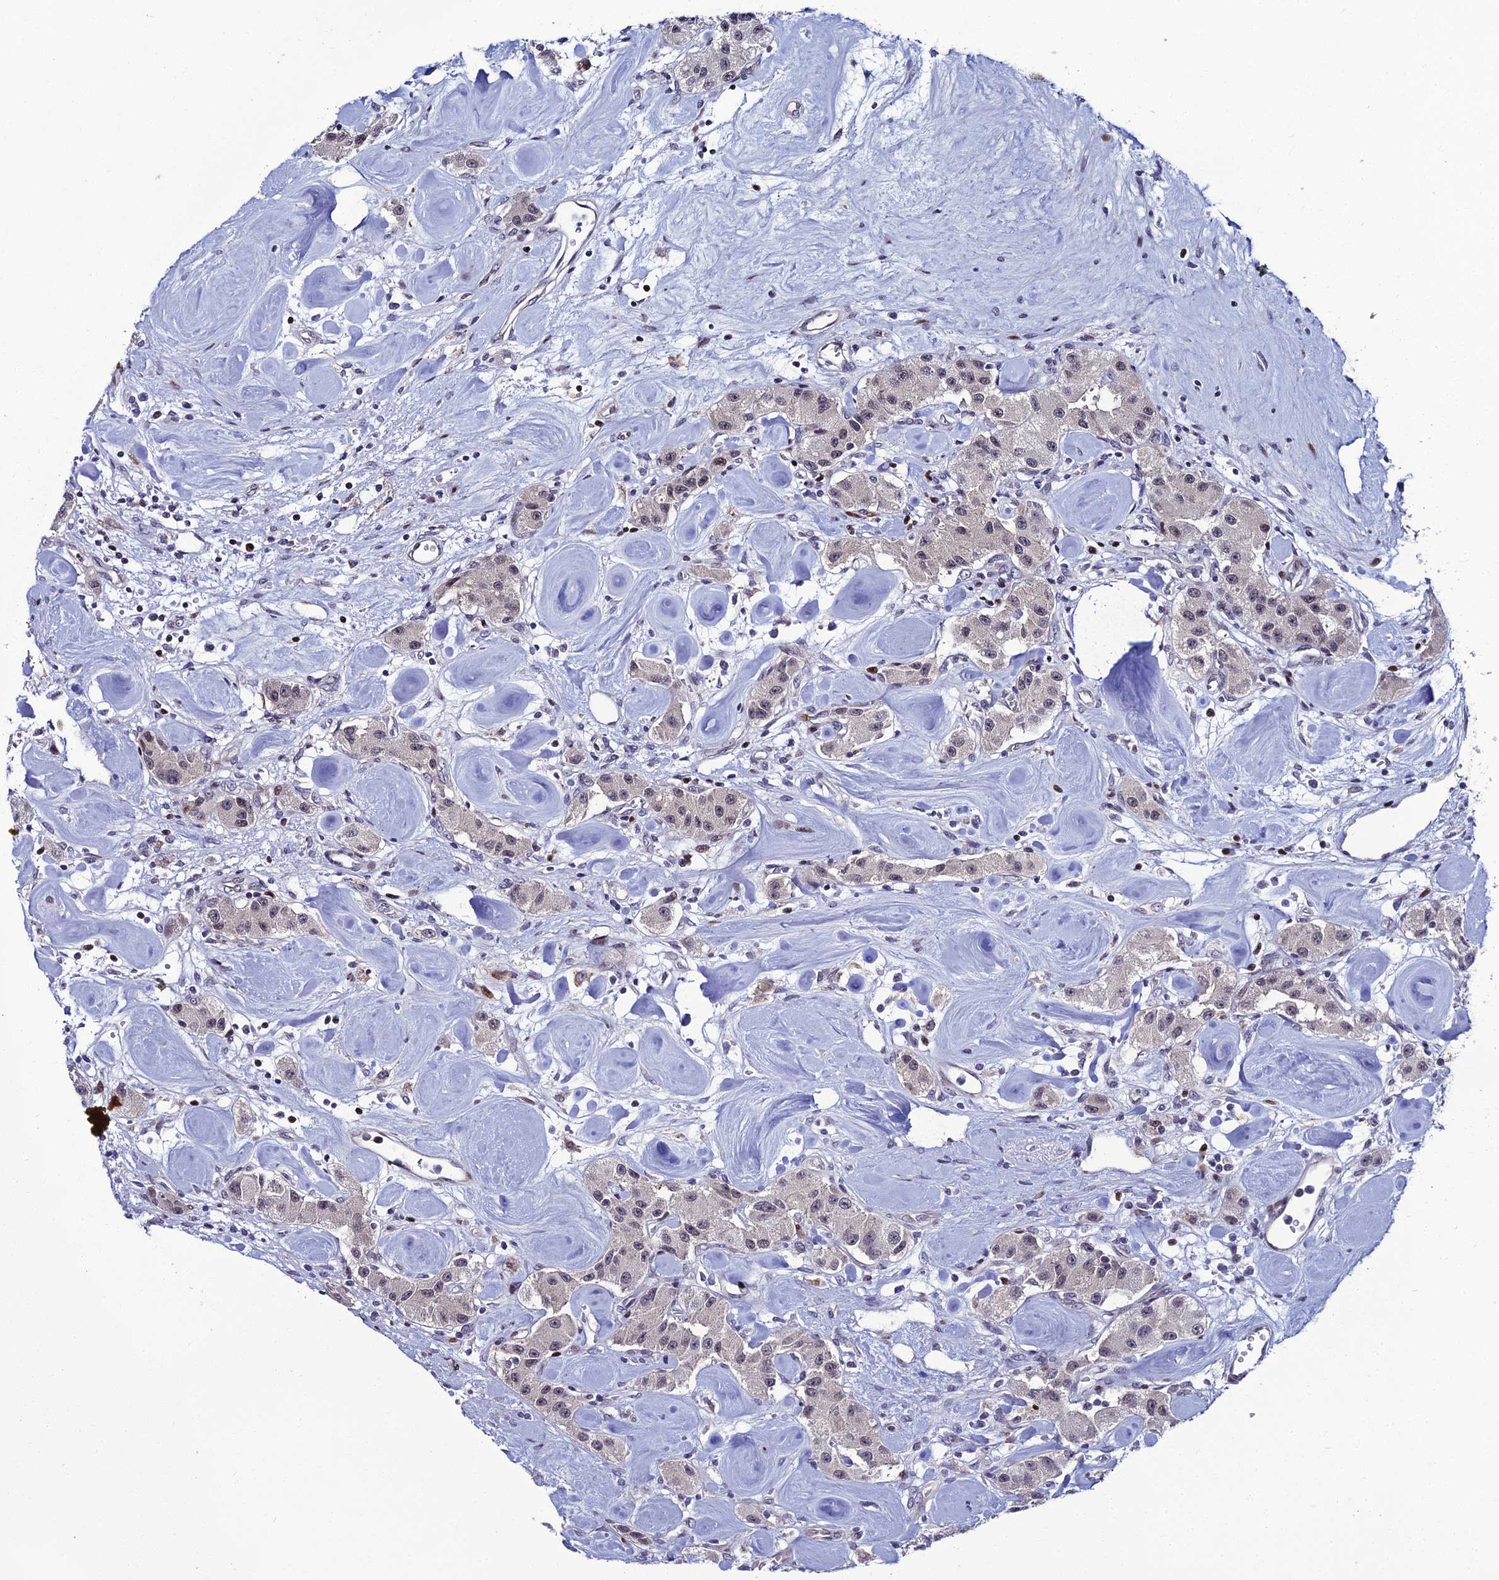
{"staining": {"intensity": "strong", "quantity": "<25%", "location": "nuclear"}, "tissue": "carcinoid", "cell_type": "Tumor cells", "image_type": "cancer", "snomed": [{"axis": "morphology", "description": "Carcinoid, malignant, NOS"}, {"axis": "topography", "description": "Pancreas"}], "caption": "Carcinoid tissue displays strong nuclear positivity in about <25% of tumor cells", "gene": "TAF9B", "patient": {"sex": "male", "age": 41}}